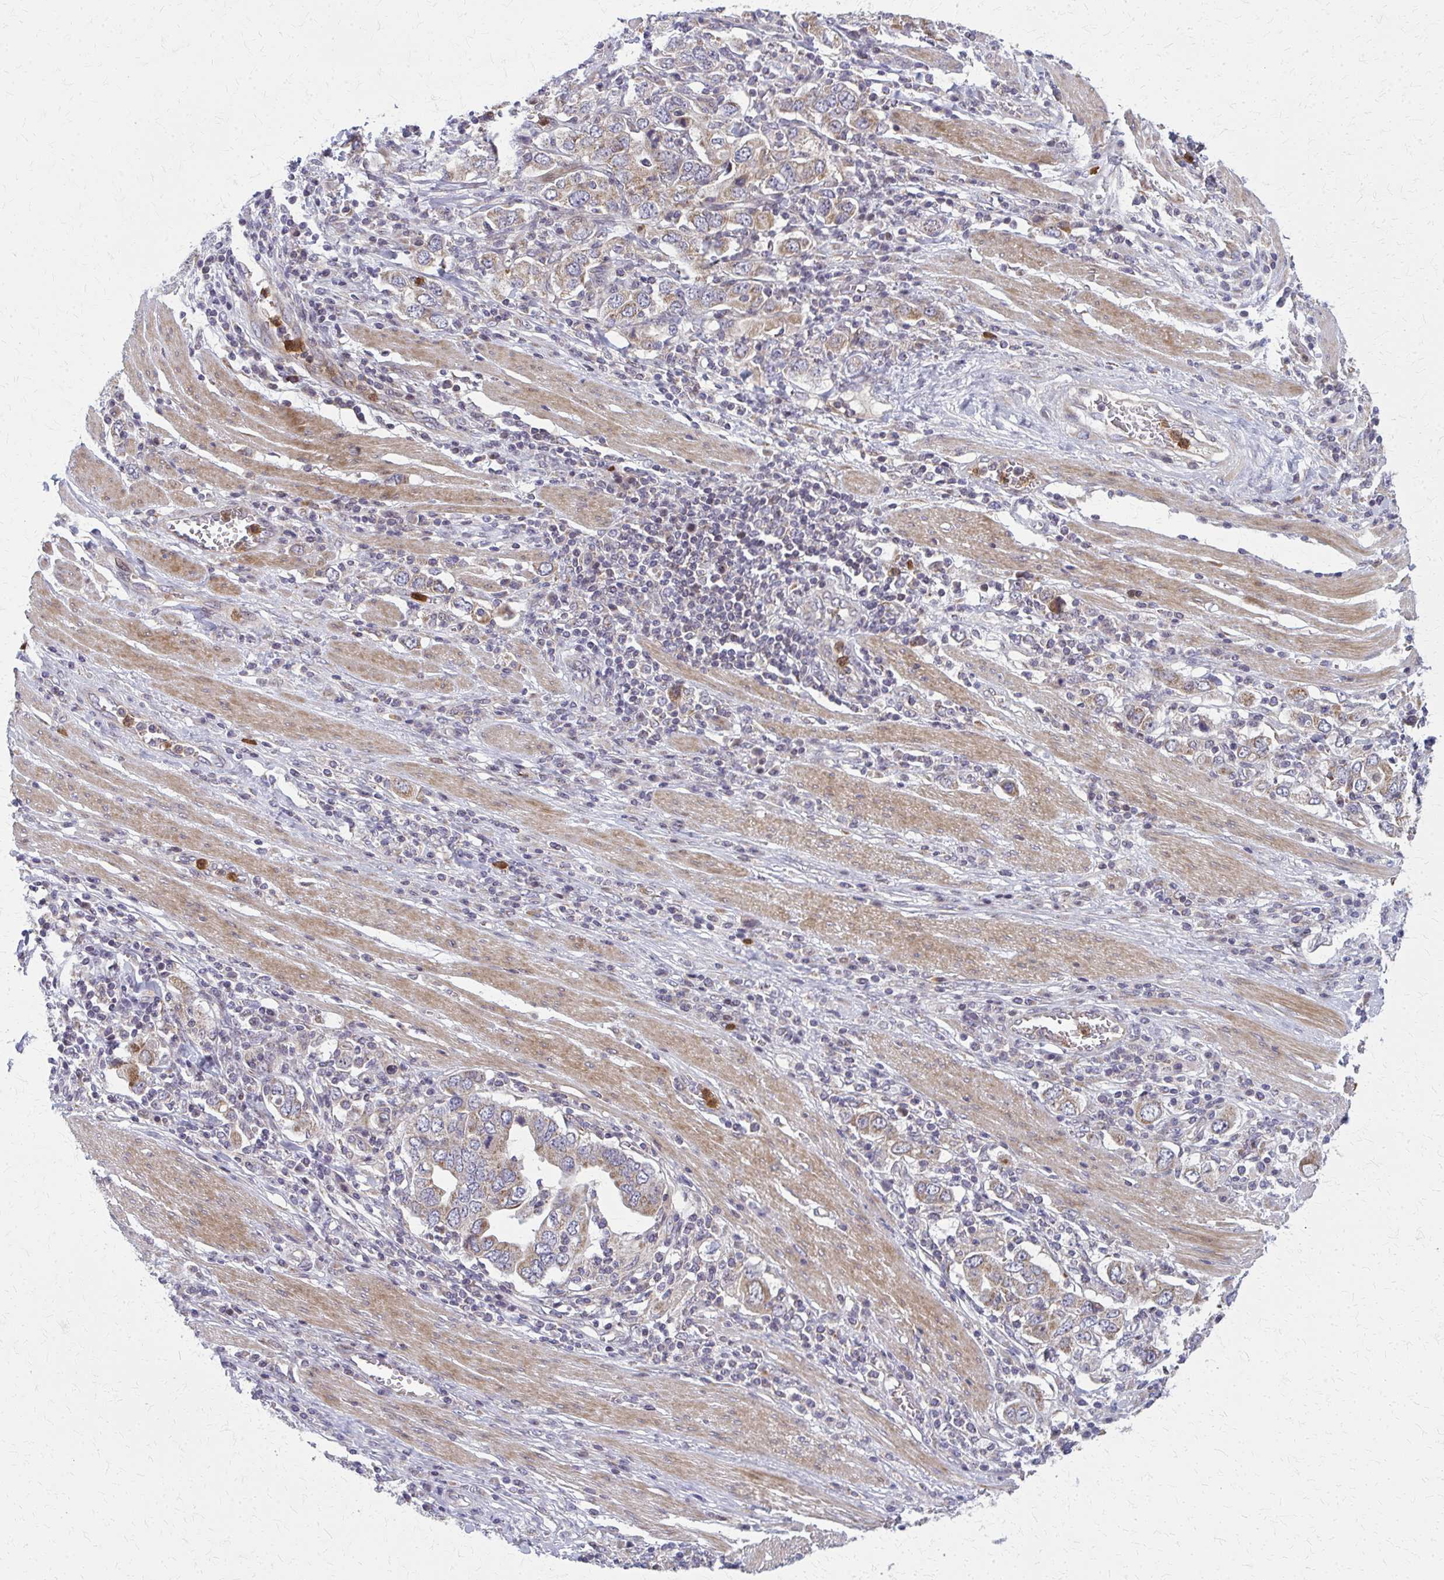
{"staining": {"intensity": "moderate", "quantity": ">75%", "location": "cytoplasmic/membranous"}, "tissue": "stomach cancer", "cell_type": "Tumor cells", "image_type": "cancer", "snomed": [{"axis": "morphology", "description": "Adenocarcinoma, NOS"}, {"axis": "topography", "description": "Stomach, upper"}, {"axis": "topography", "description": "Stomach"}], "caption": "Tumor cells demonstrate moderate cytoplasmic/membranous positivity in approximately >75% of cells in stomach cancer.", "gene": "MCCC1", "patient": {"sex": "male", "age": 62}}